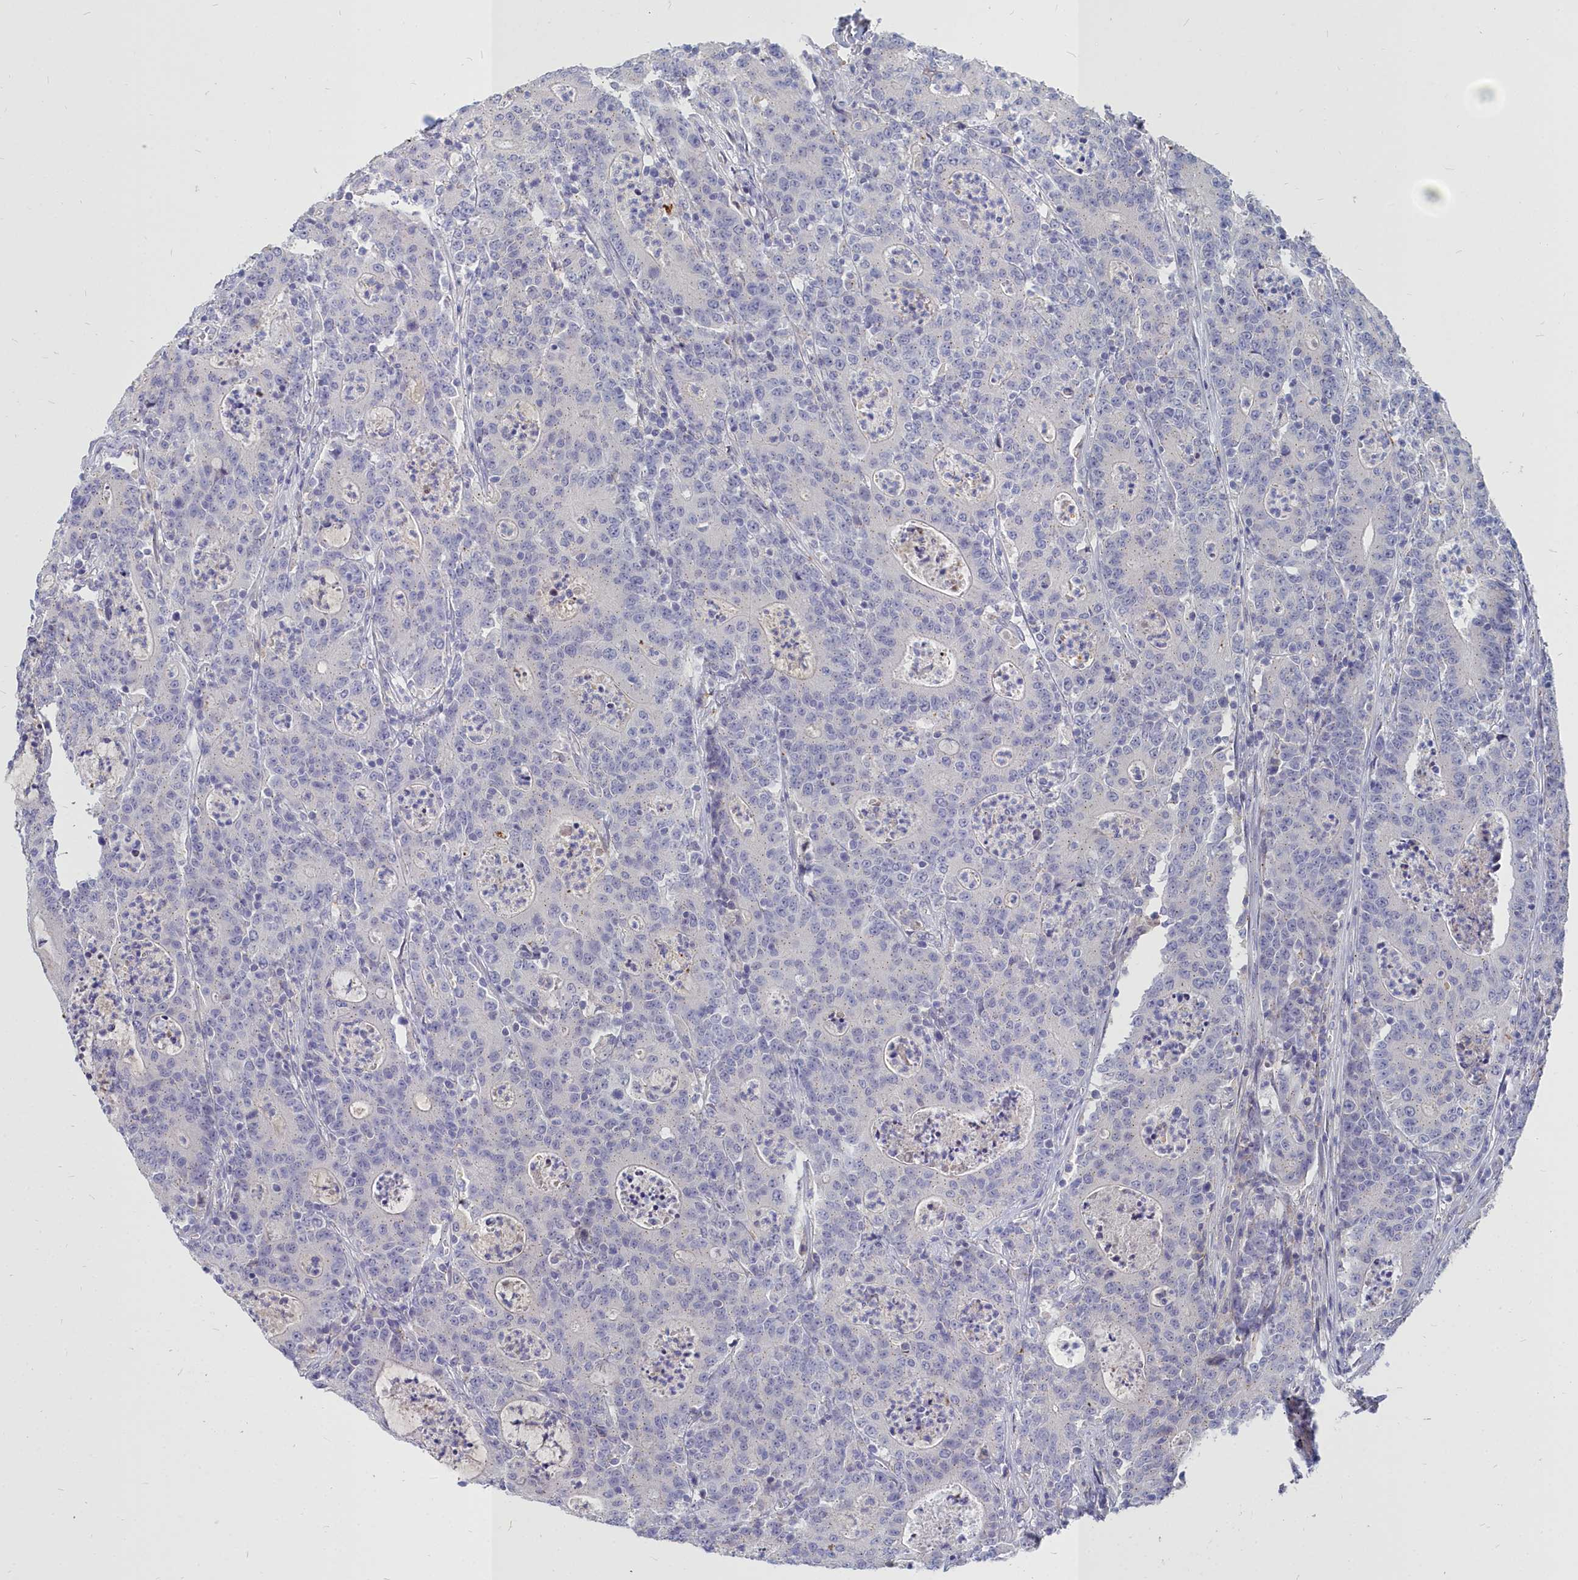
{"staining": {"intensity": "negative", "quantity": "none", "location": "none"}, "tissue": "colorectal cancer", "cell_type": "Tumor cells", "image_type": "cancer", "snomed": [{"axis": "morphology", "description": "Adenocarcinoma, NOS"}, {"axis": "topography", "description": "Colon"}], "caption": "IHC of colorectal adenocarcinoma shows no positivity in tumor cells.", "gene": "NOXA1", "patient": {"sex": "male", "age": 83}}